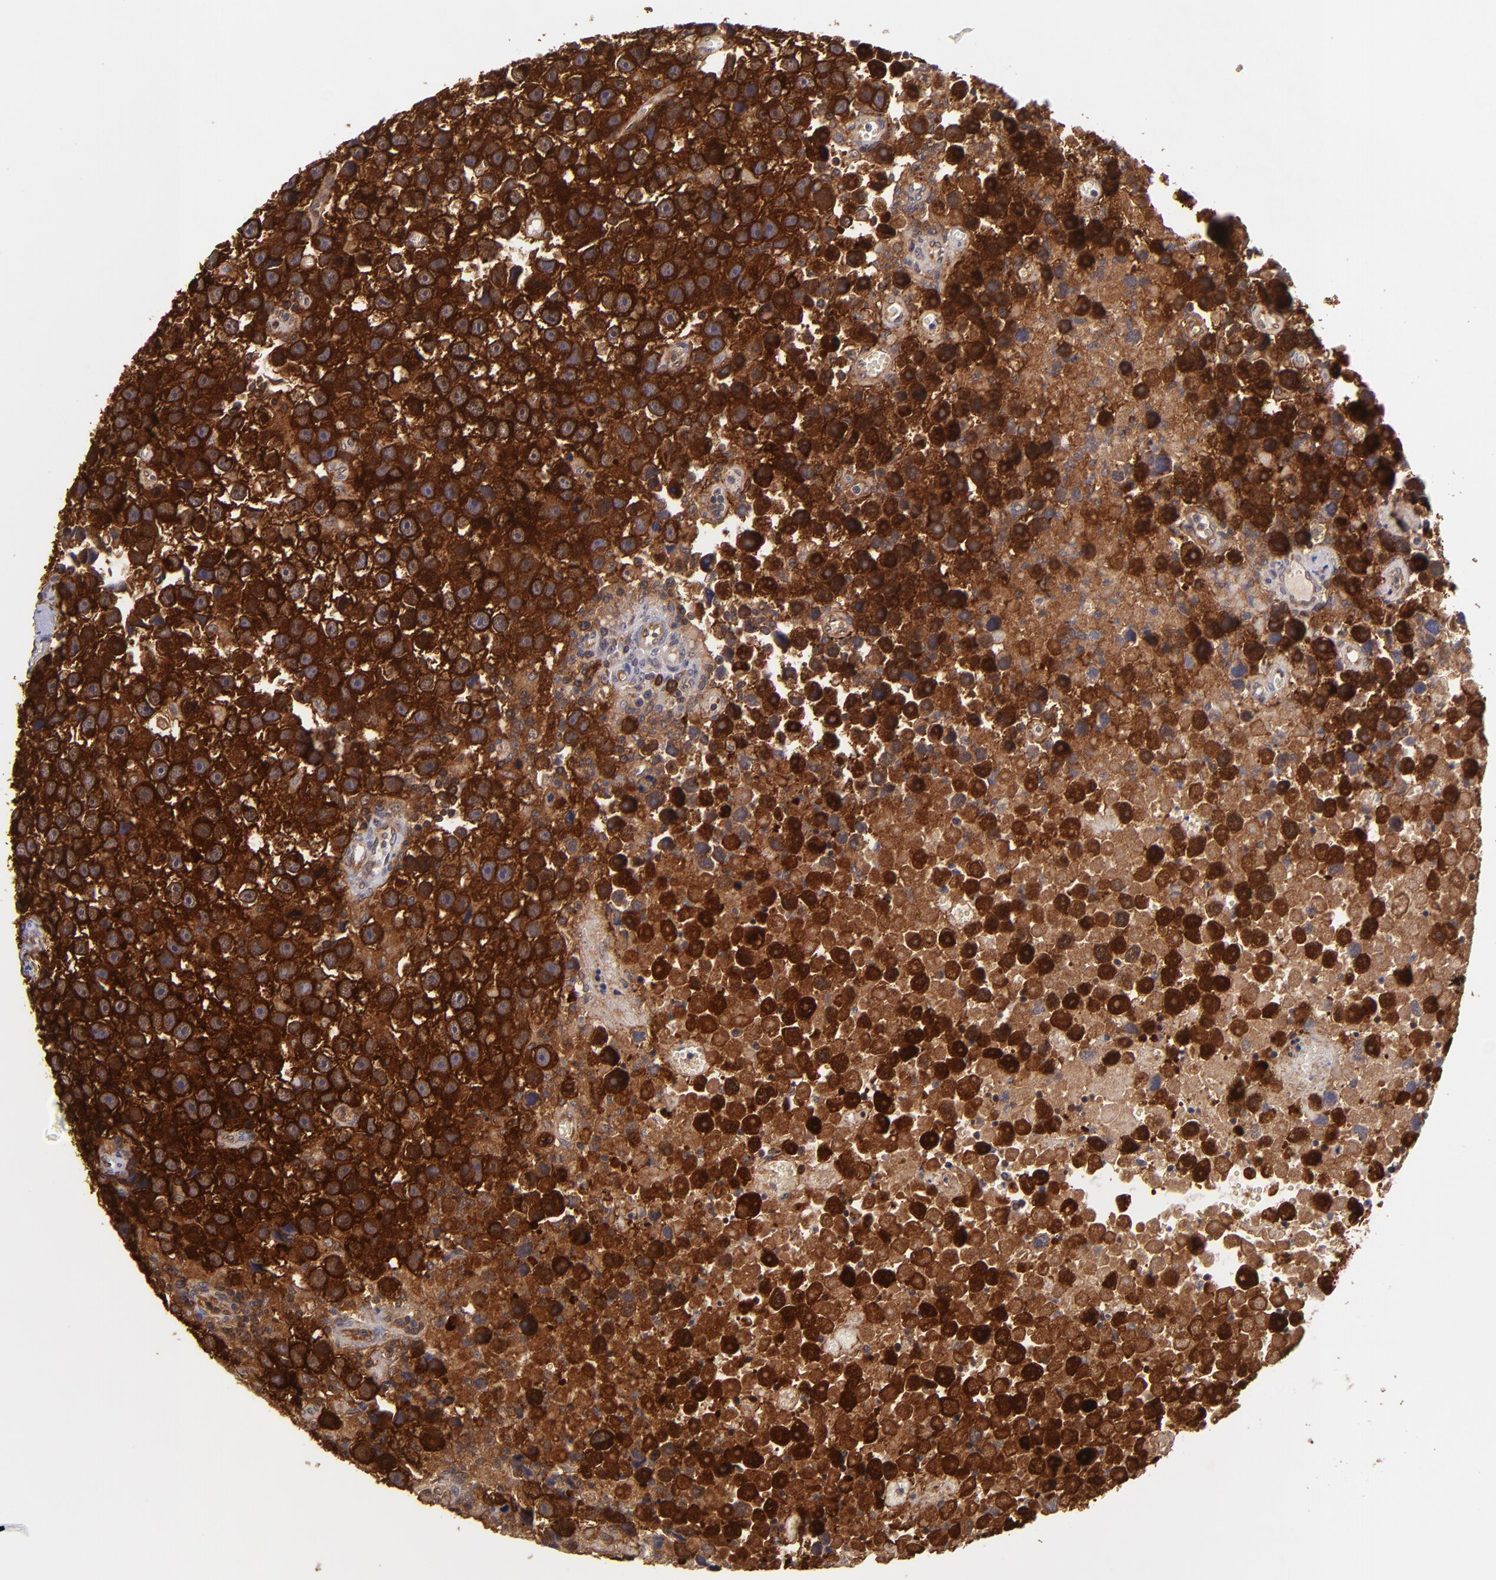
{"staining": {"intensity": "strong", "quantity": ">75%", "location": "cytoplasmic/membranous"}, "tissue": "testis cancer", "cell_type": "Tumor cells", "image_type": "cancer", "snomed": [{"axis": "morphology", "description": "Seminoma, NOS"}, {"axis": "topography", "description": "Testis"}], "caption": "Protein expression analysis of human seminoma (testis) reveals strong cytoplasmic/membranous expression in about >75% of tumor cells. The staining is performed using DAB brown chromogen to label protein expression. The nuclei are counter-stained blue using hematoxylin.", "gene": "PTPN13", "patient": {"sex": "male", "age": 43}}